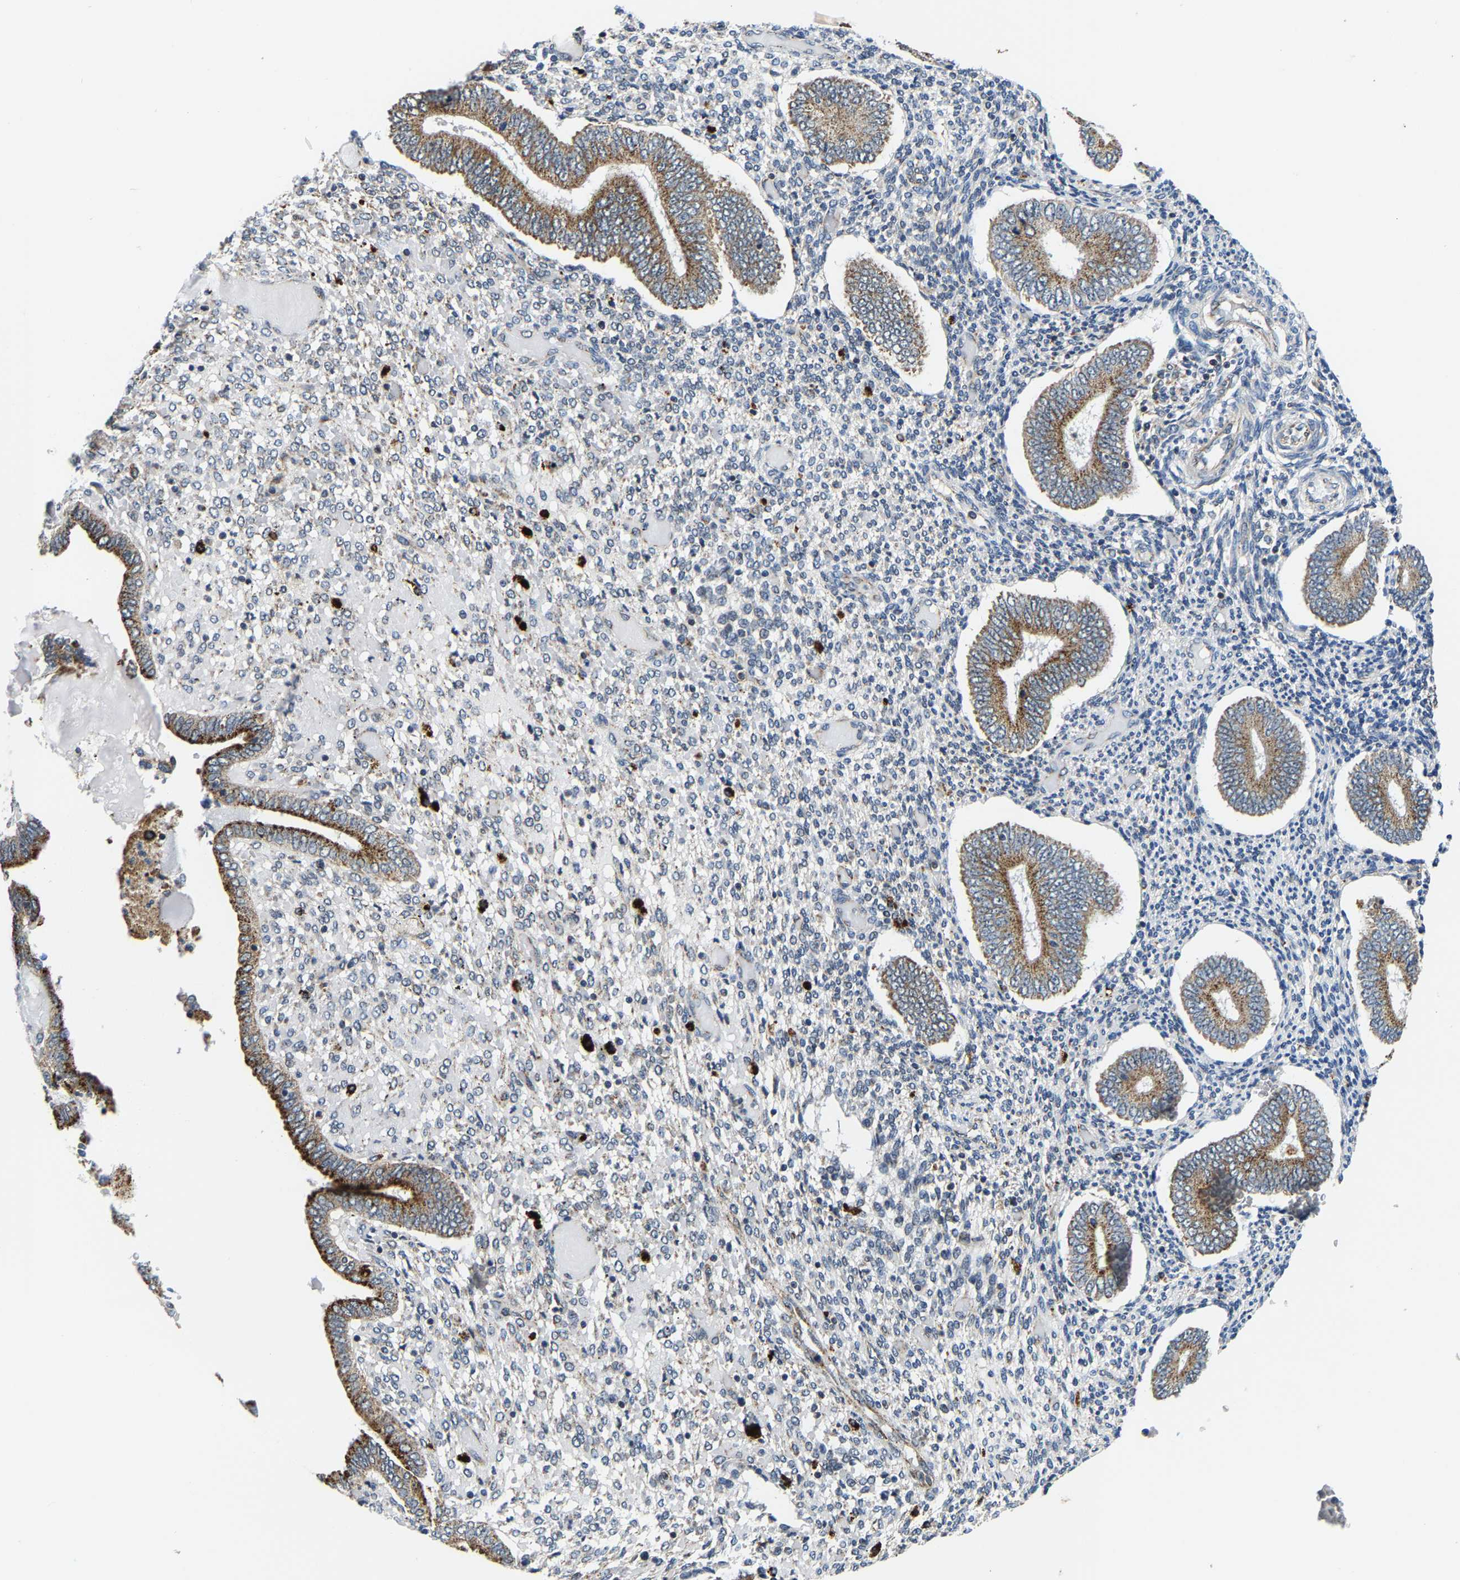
{"staining": {"intensity": "negative", "quantity": "none", "location": "none"}, "tissue": "endometrium", "cell_type": "Cells in endometrial stroma", "image_type": "normal", "snomed": [{"axis": "morphology", "description": "Normal tissue, NOS"}, {"axis": "topography", "description": "Endometrium"}], "caption": "Protein analysis of benign endometrium exhibits no significant staining in cells in endometrial stroma. (Brightfield microscopy of DAB IHC at high magnification).", "gene": "GIMAP7", "patient": {"sex": "female", "age": 42}}